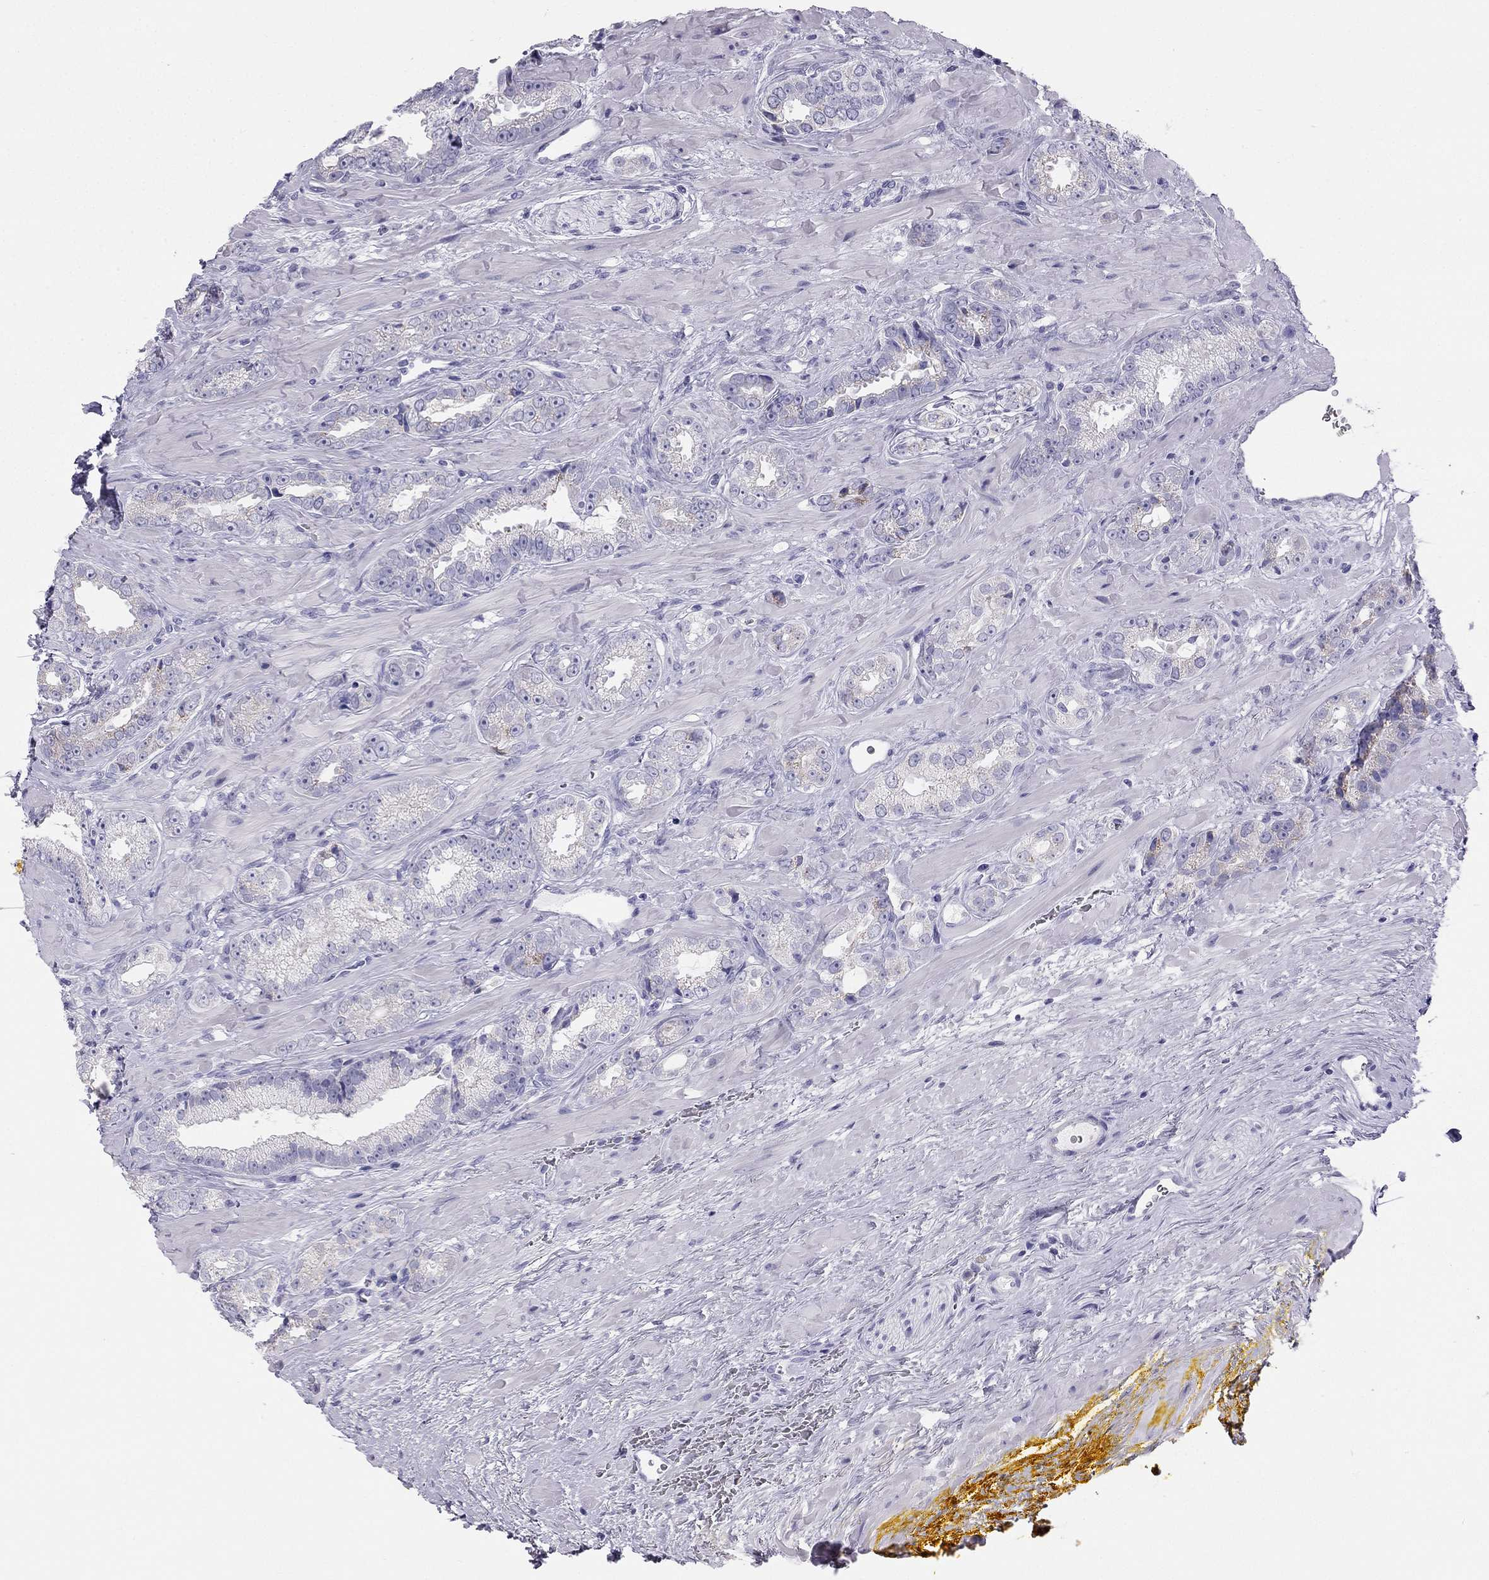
{"staining": {"intensity": "negative", "quantity": "none", "location": "none"}, "tissue": "prostate cancer", "cell_type": "Tumor cells", "image_type": "cancer", "snomed": [{"axis": "morphology", "description": "Adenocarcinoma, NOS"}, {"axis": "topography", "description": "Prostate"}], "caption": "Adenocarcinoma (prostate) stained for a protein using immunohistochemistry (IHC) shows no staining tumor cells.", "gene": "TRPM3", "patient": {"sex": "male", "age": 67}}